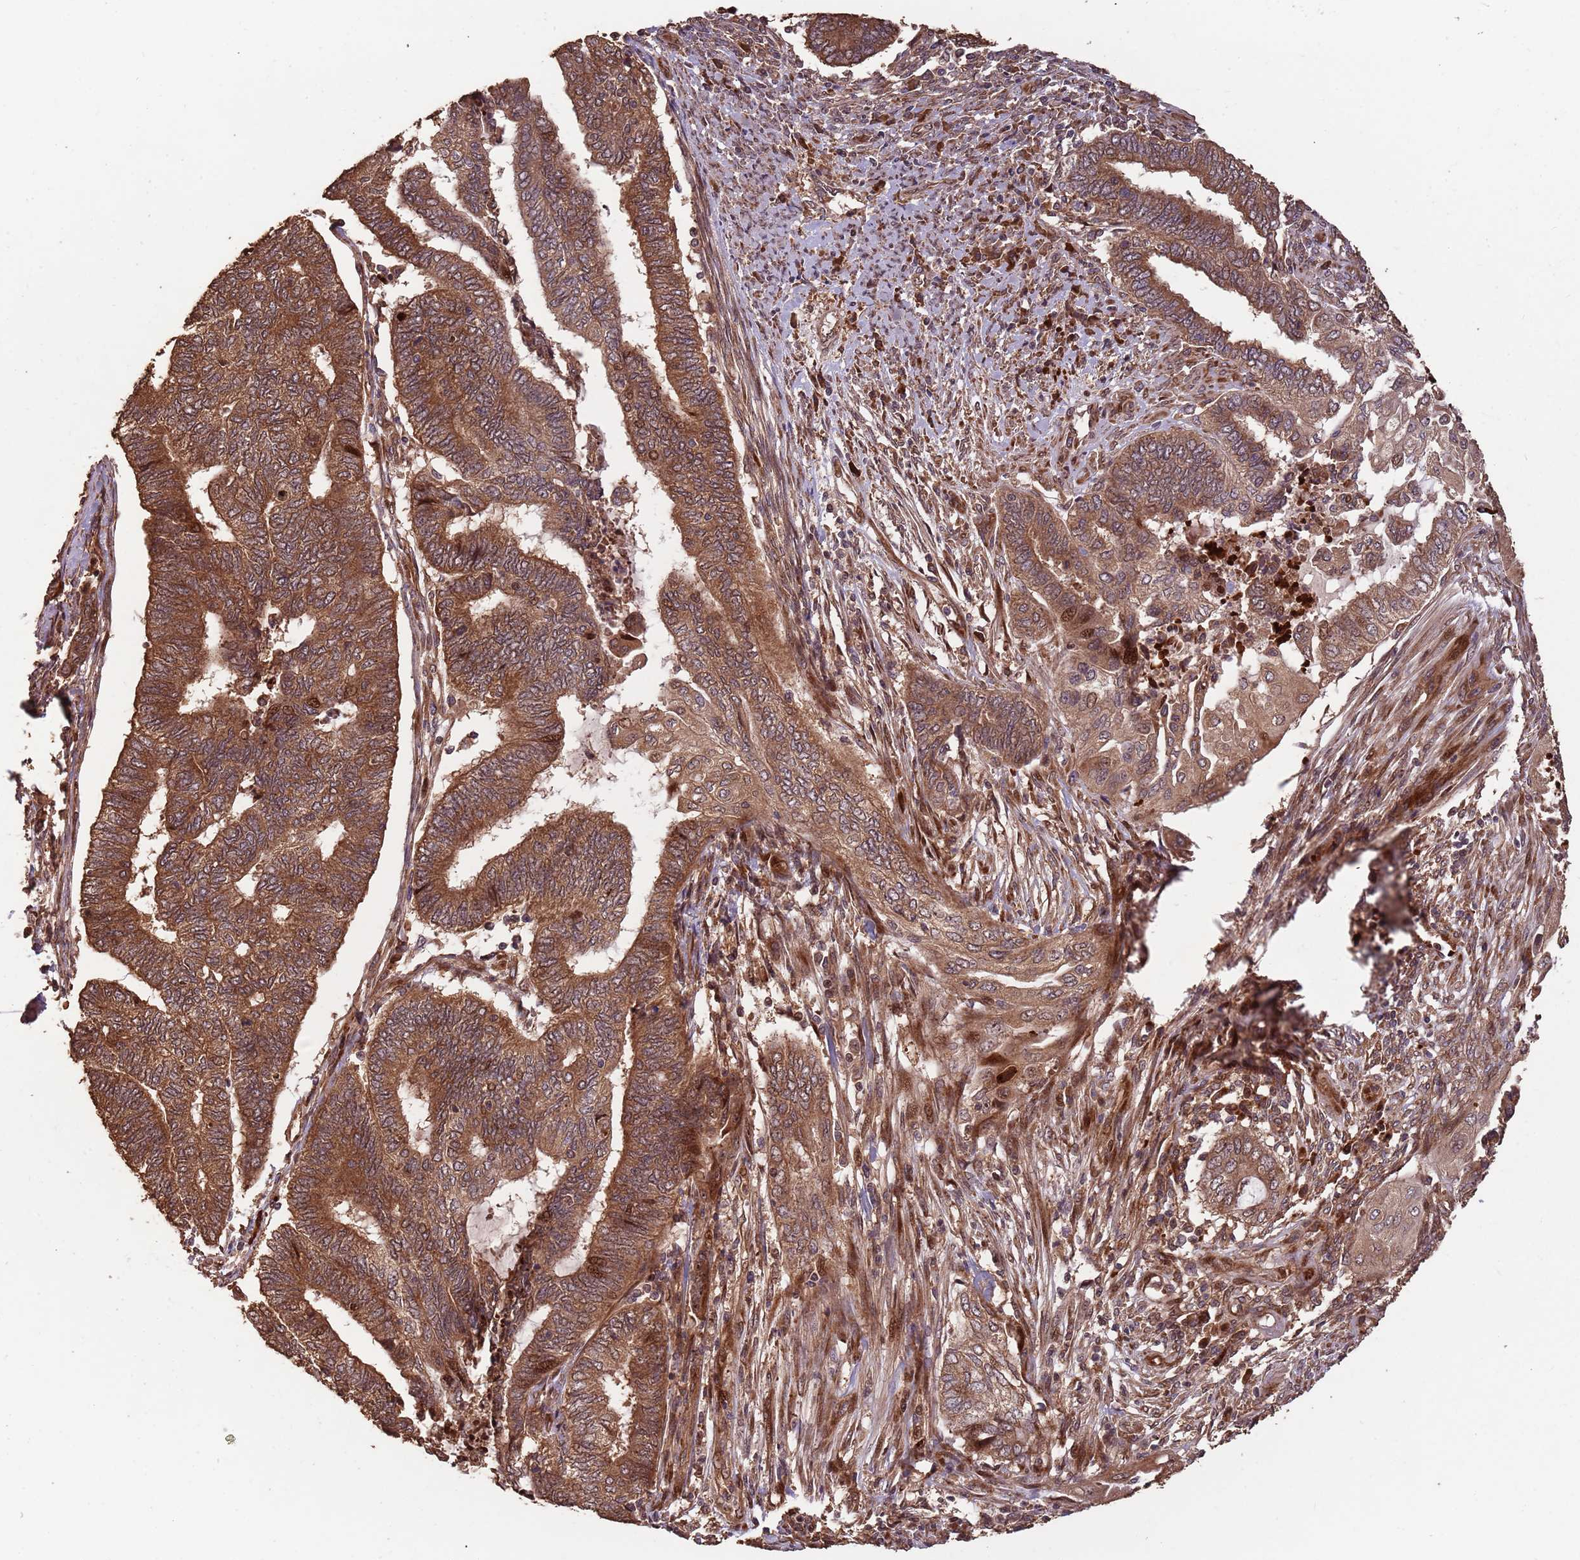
{"staining": {"intensity": "moderate", "quantity": ">75%", "location": "cytoplasmic/membranous"}, "tissue": "endometrial cancer", "cell_type": "Tumor cells", "image_type": "cancer", "snomed": [{"axis": "morphology", "description": "Adenocarcinoma, NOS"}, {"axis": "topography", "description": "Uterus"}, {"axis": "topography", "description": "Endometrium"}], "caption": "This photomicrograph displays IHC staining of human endometrial cancer, with medium moderate cytoplasmic/membranous positivity in approximately >75% of tumor cells.", "gene": "ZNF428", "patient": {"sex": "female", "age": 70}}